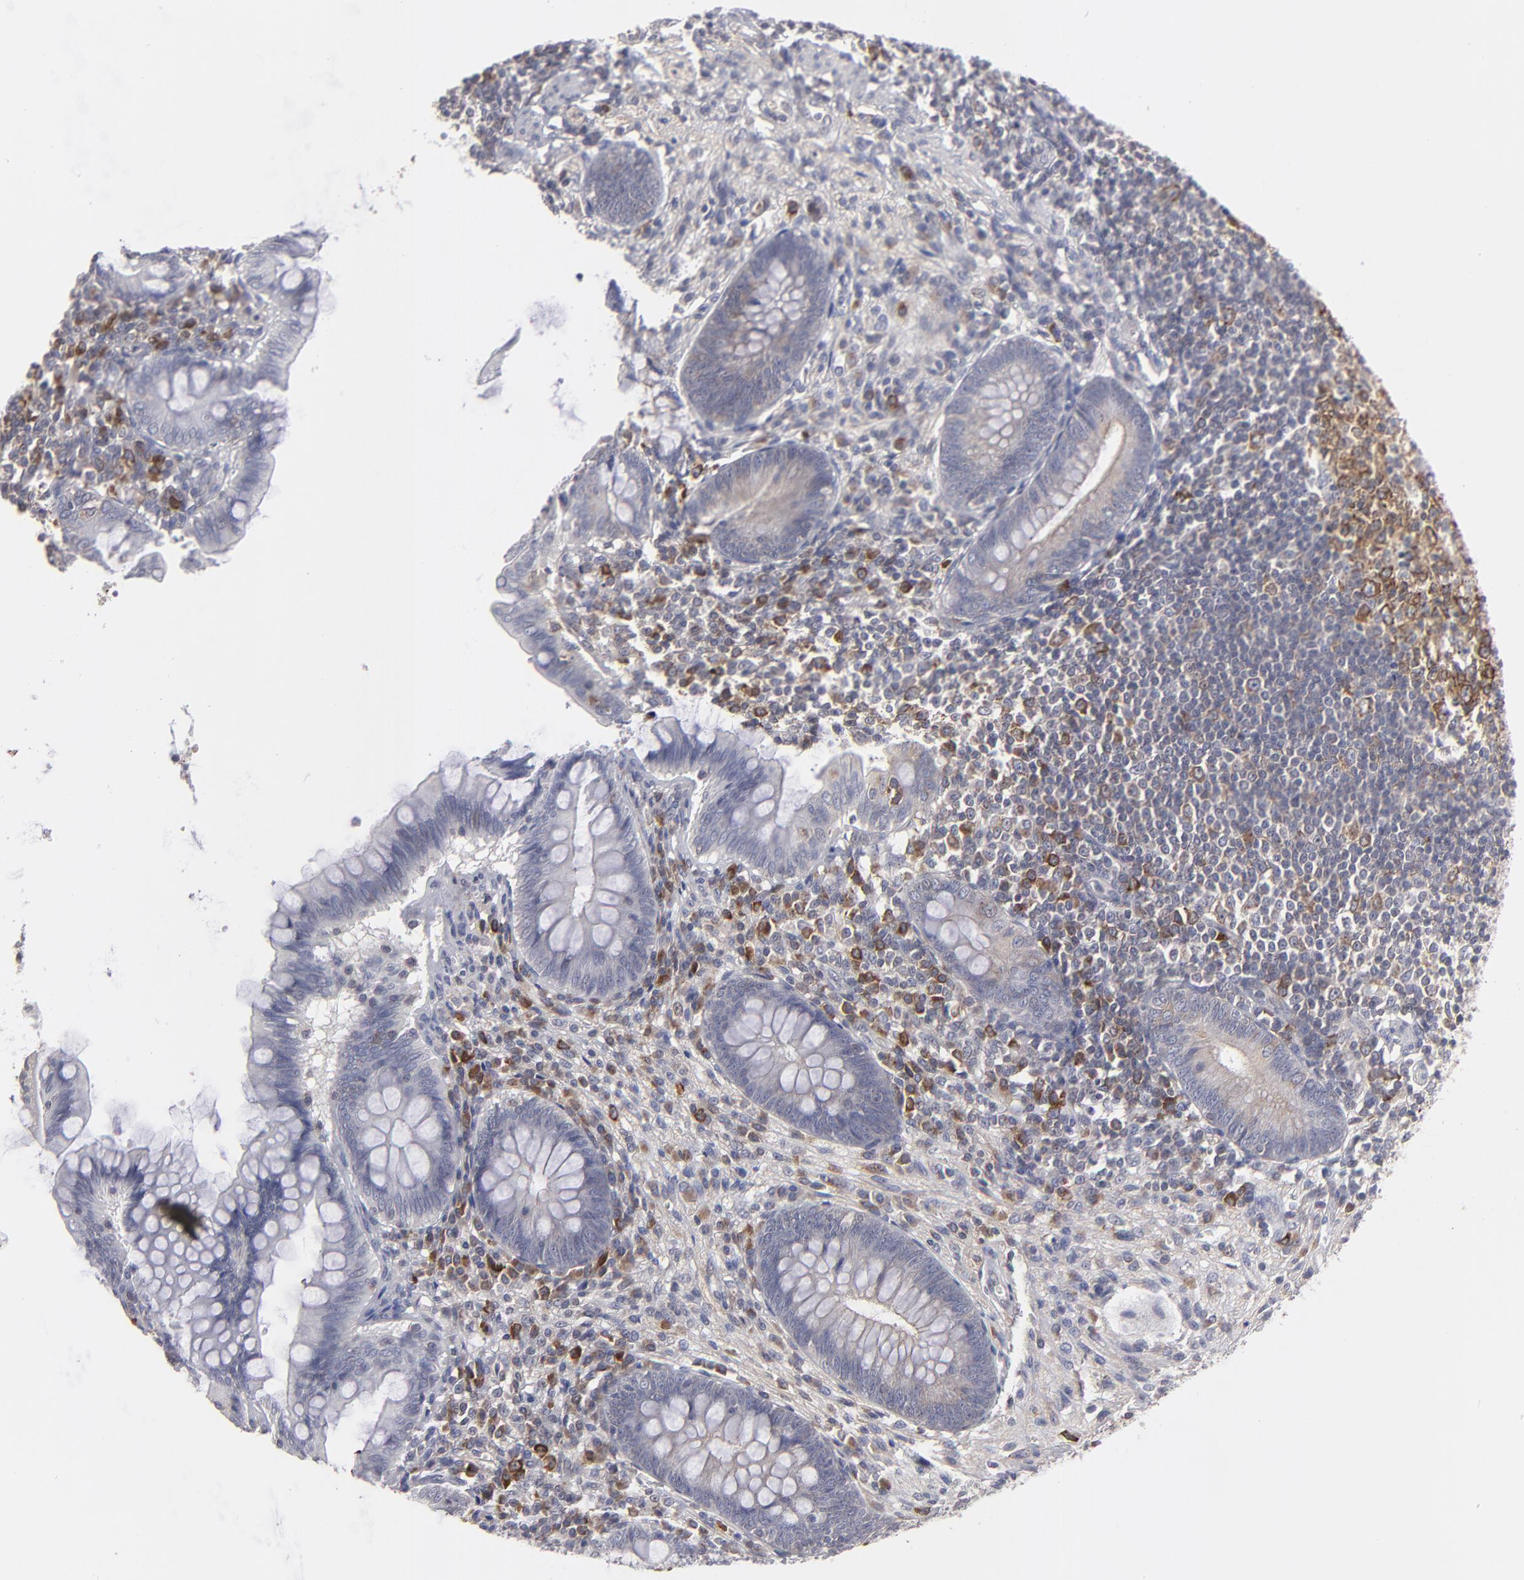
{"staining": {"intensity": "weak", "quantity": "25%-75%", "location": "cytoplasmic/membranous"}, "tissue": "appendix", "cell_type": "Glandular cells", "image_type": "normal", "snomed": [{"axis": "morphology", "description": "Normal tissue, NOS"}, {"axis": "topography", "description": "Appendix"}], "caption": "A brown stain highlights weak cytoplasmic/membranous staining of a protein in glandular cells of normal appendix.", "gene": "CEP97", "patient": {"sex": "female", "age": 66}}